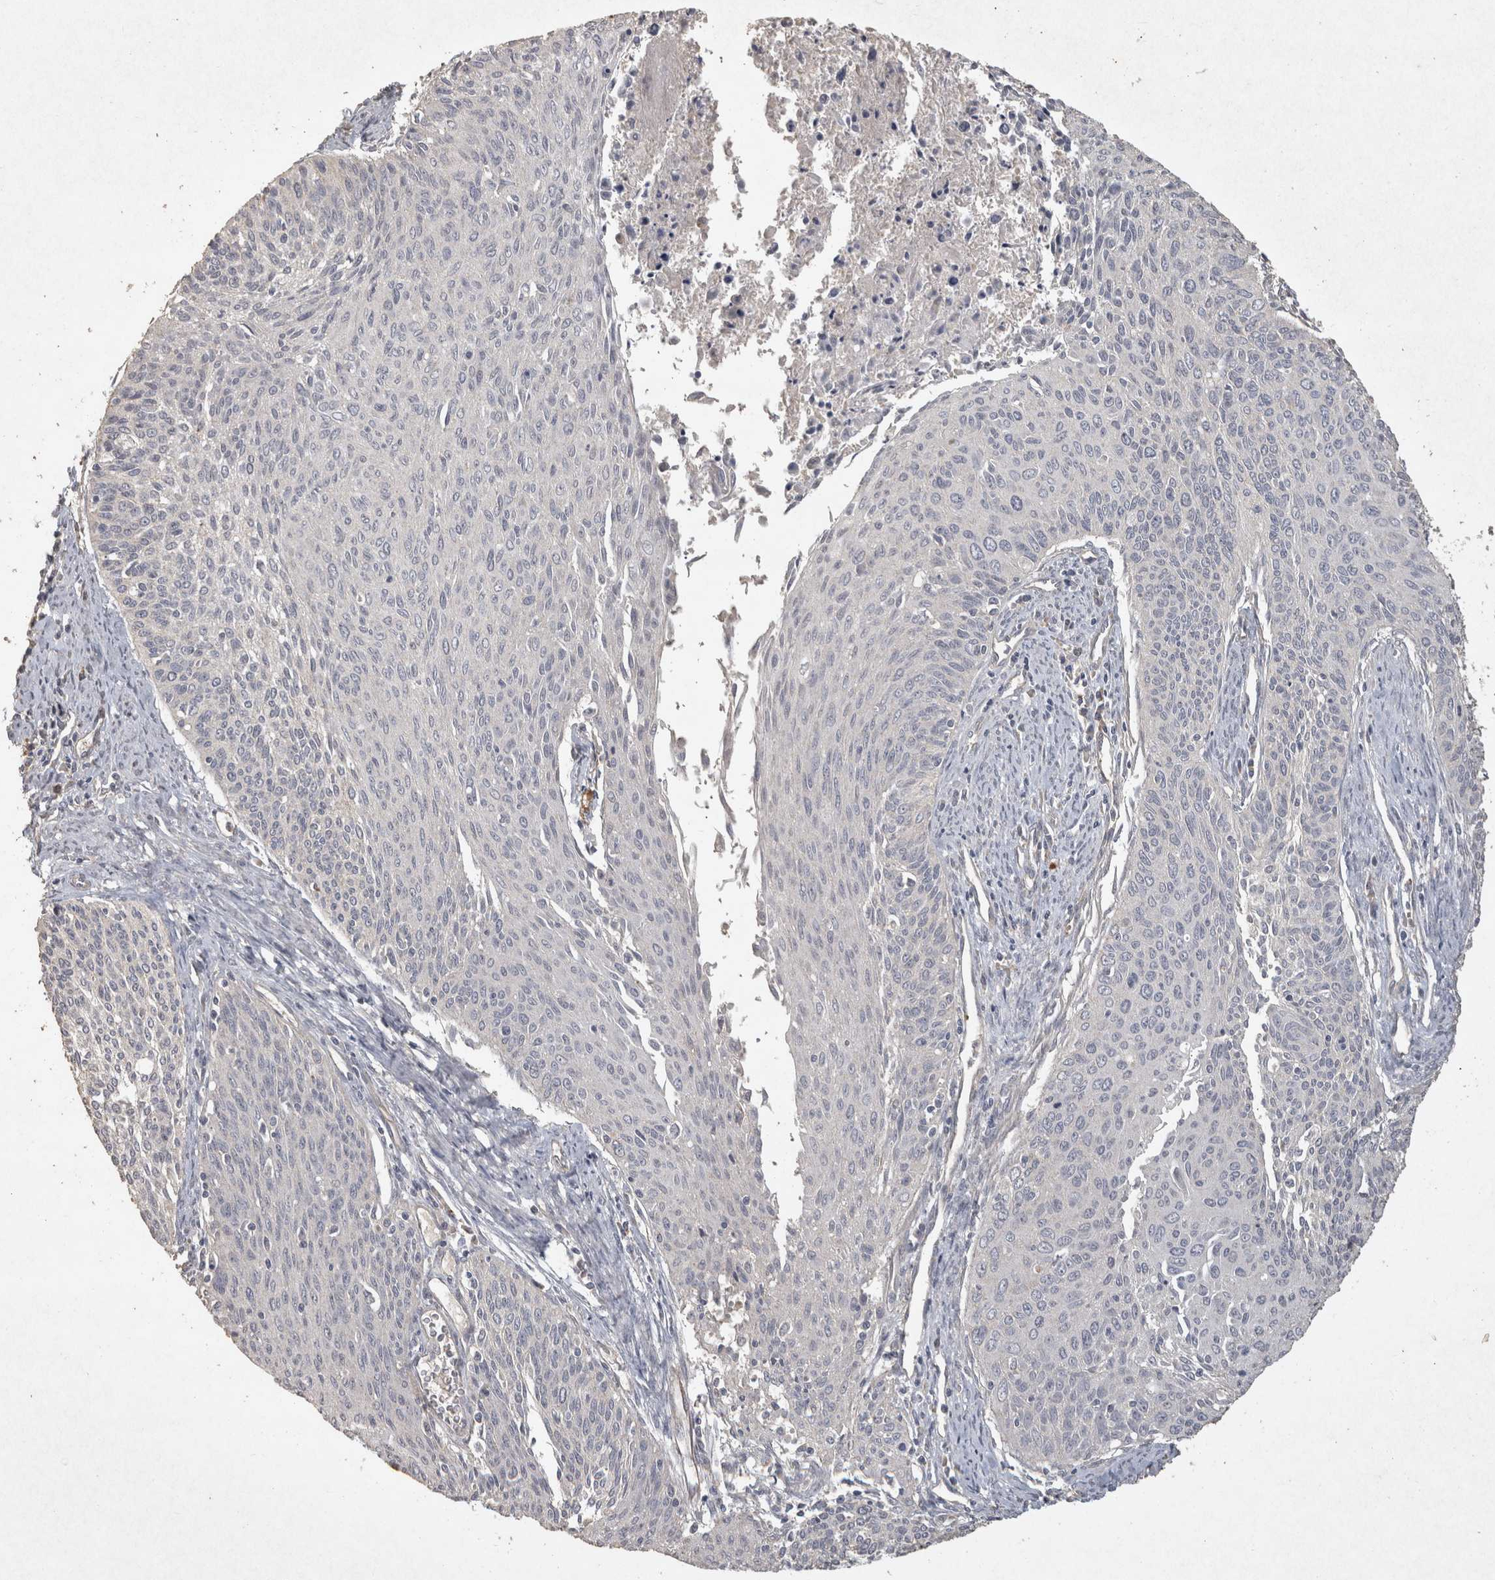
{"staining": {"intensity": "negative", "quantity": "none", "location": "none"}, "tissue": "cervical cancer", "cell_type": "Tumor cells", "image_type": "cancer", "snomed": [{"axis": "morphology", "description": "Squamous cell carcinoma, NOS"}, {"axis": "topography", "description": "Cervix"}], "caption": "Cervical squamous cell carcinoma was stained to show a protein in brown. There is no significant positivity in tumor cells.", "gene": "OSTN", "patient": {"sex": "female", "age": 55}}